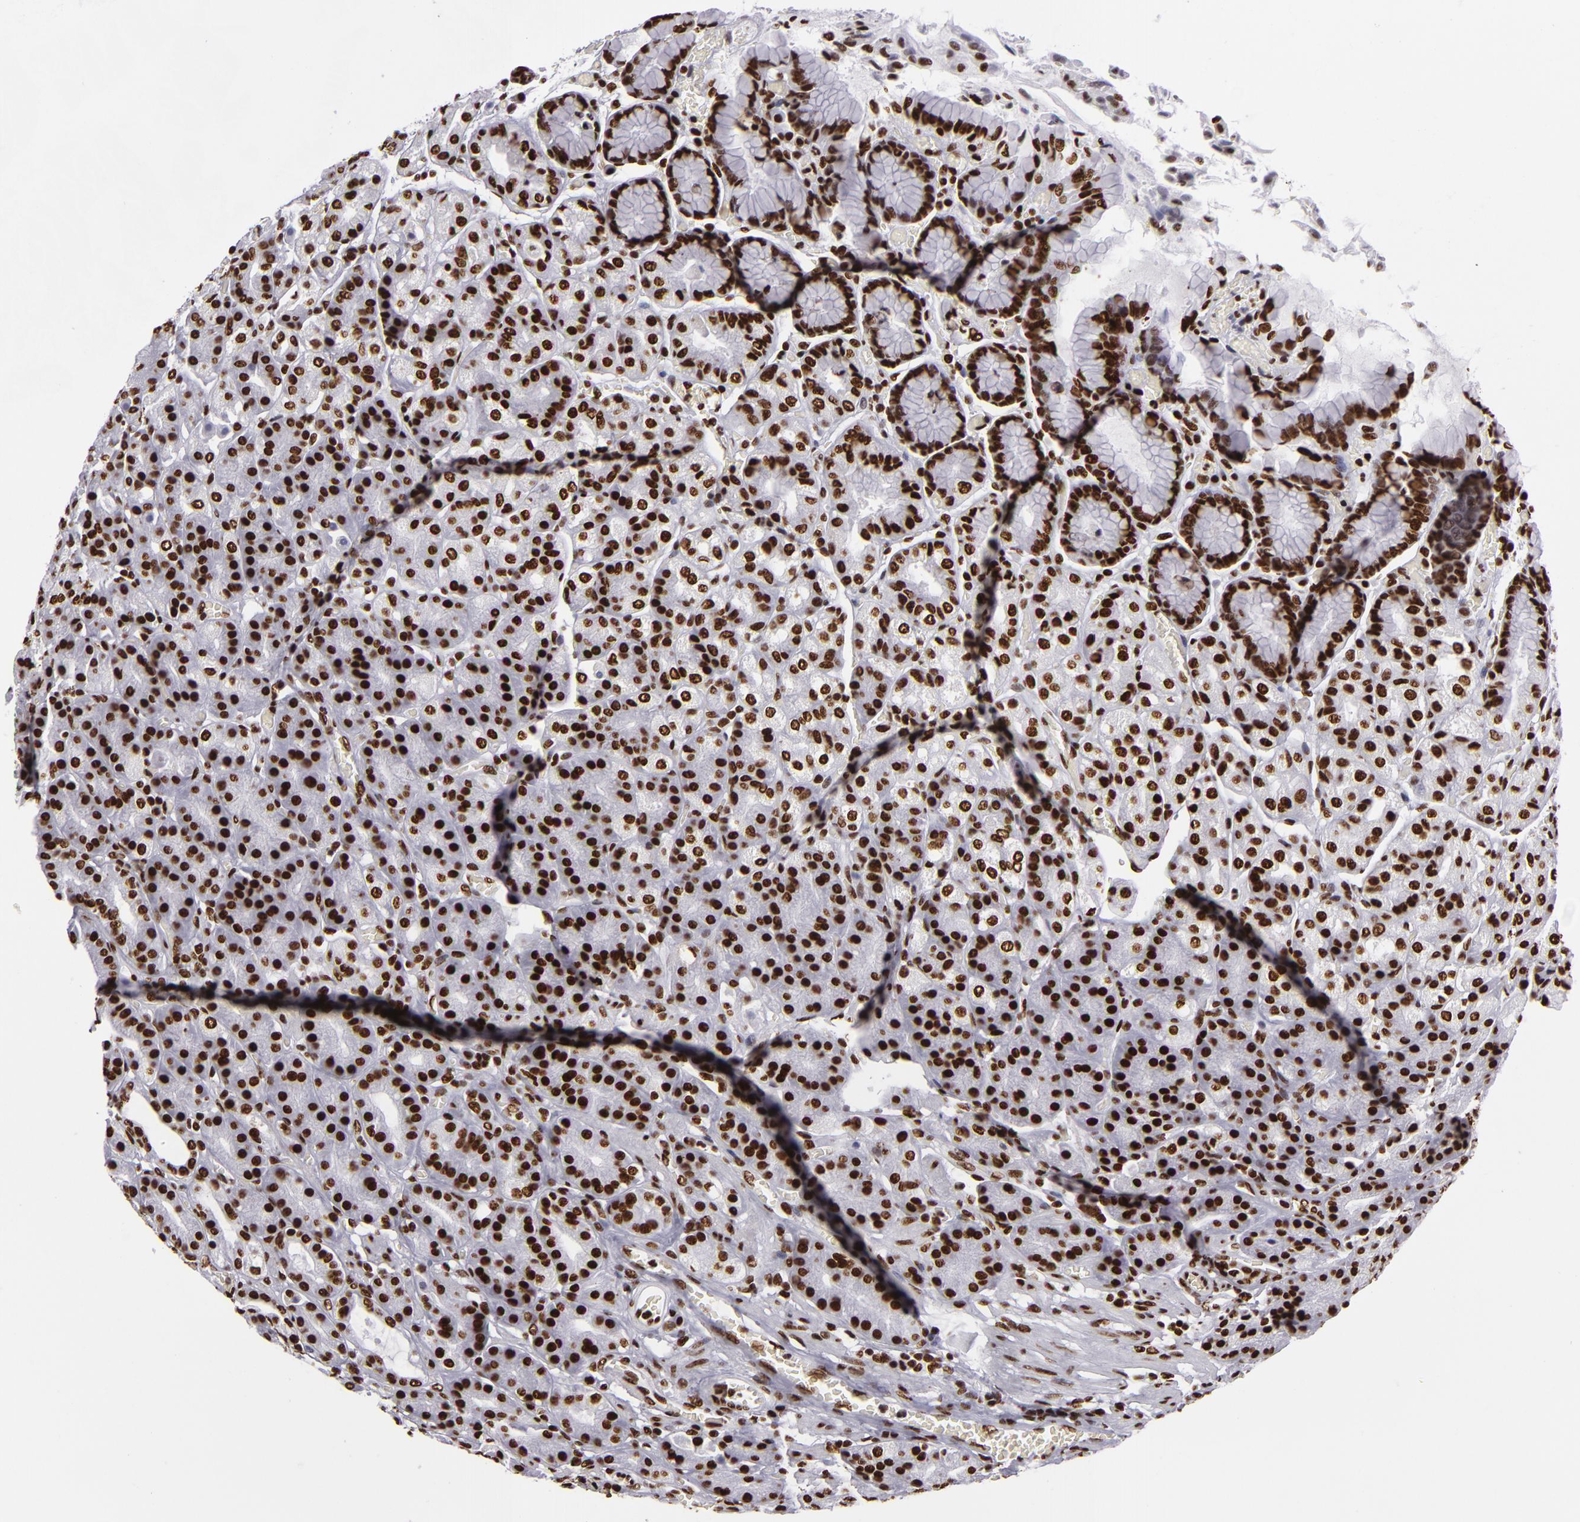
{"staining": {"intensity": "strong", "quantity": ">75%", "location": "nuclear"}, "tissue": "stomach", "cell_type": "Glandular cells", "image_type": "normal", "snomed": [{"axis": "morphology", "description": "Normal tissue, NOS"}, {"axis": "topography", "description": "Stomach, upper"}], "caption": "Strong nuclear expression is present in about >75% of glandular cells in benign stomach. Nuclei are stained in blue.", "gene": "SAFB", "patient": {"sex": "female", "age": 81}}